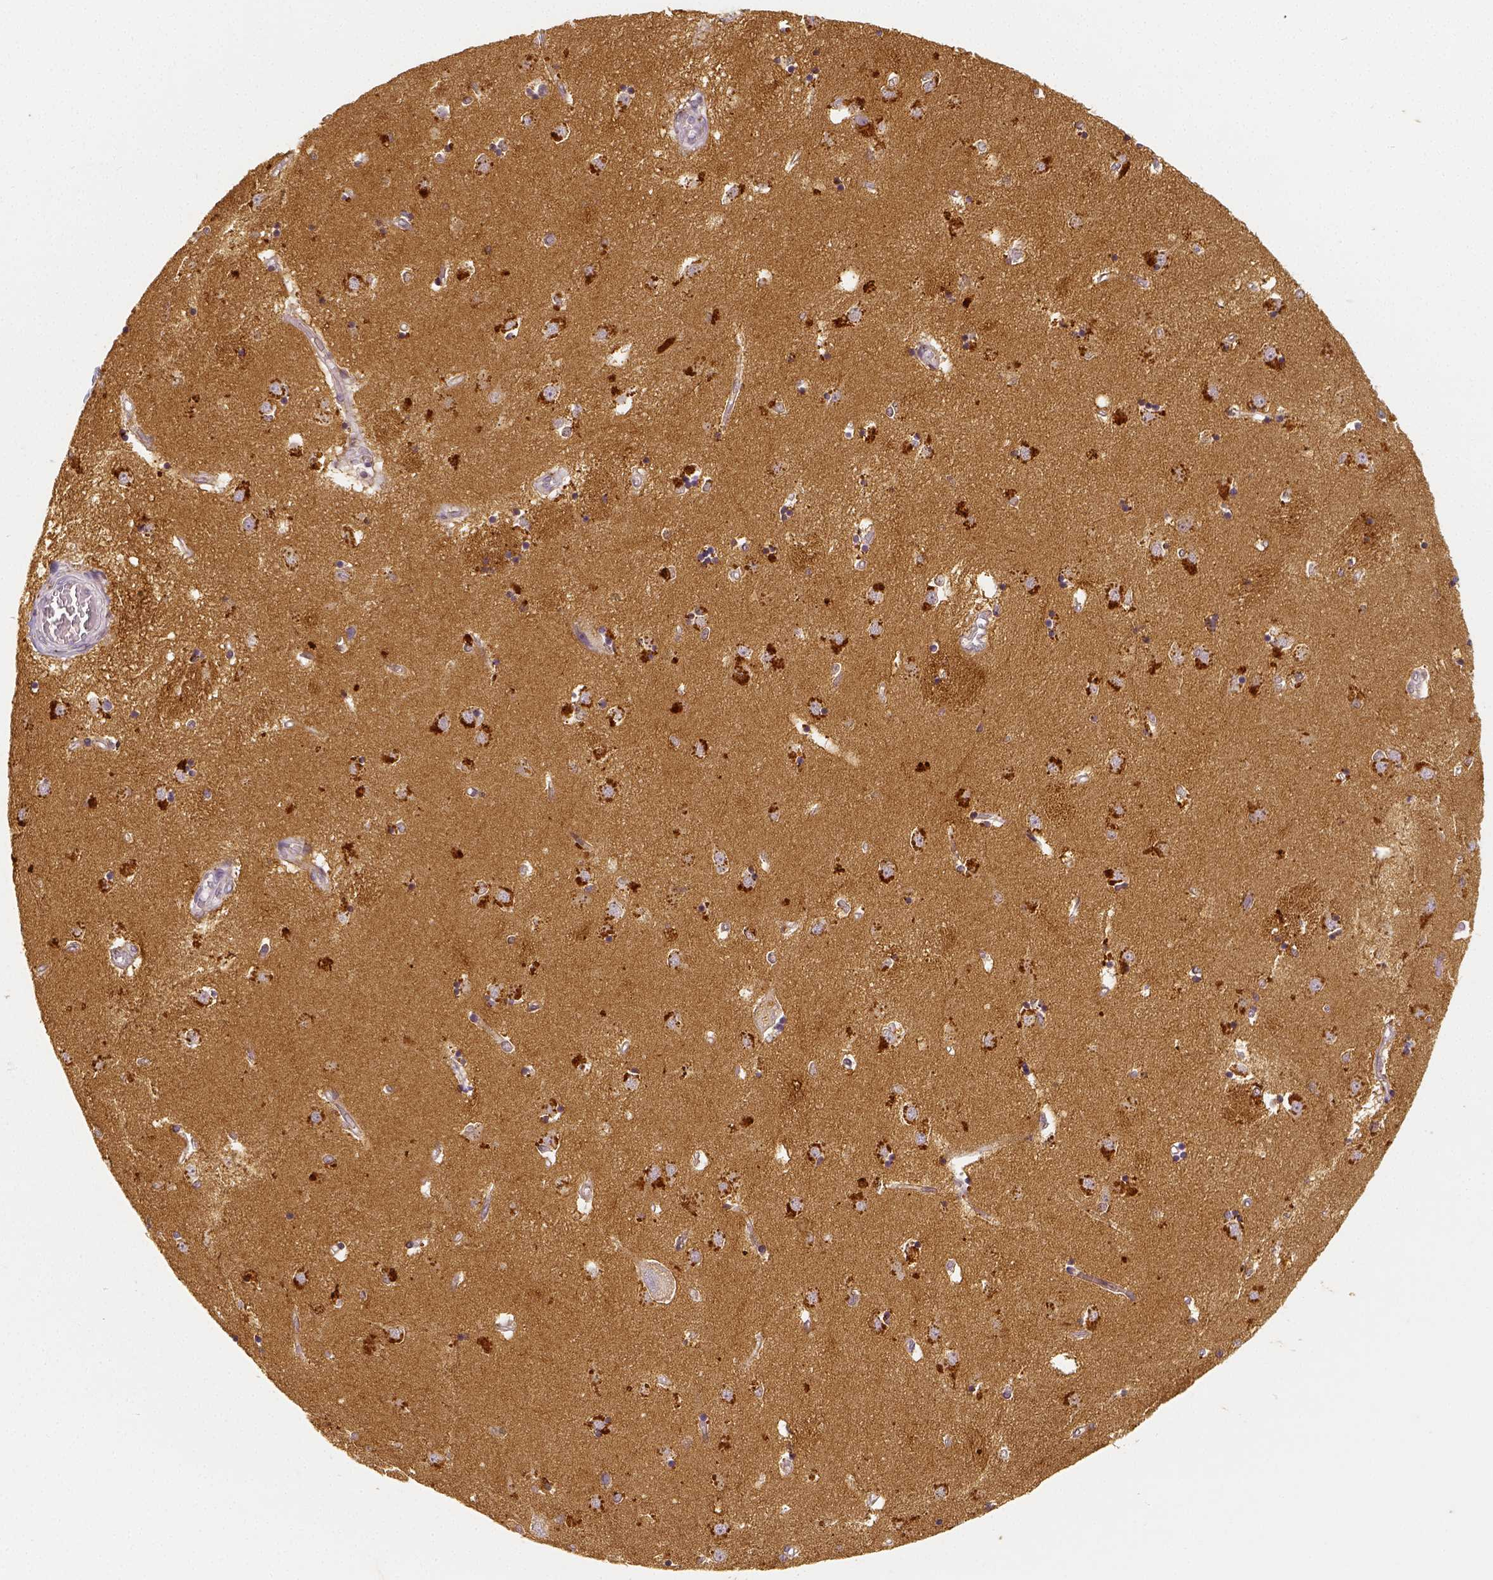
{"staining": {"intensity": "negative", "quantity": "none", "location": "none"}, "tissue": "caudate", "cell_type": "Glial cells", "image_type": "normal", "snomed": [{"axis": "morphology", "description": "Normal tissue, NOS"}, {"axis": "topography", "description": "Lateral ventricle wall"}], "caption": "Caudate stained for a protein using IHC shows no positivity glial cells.", "gene": "THY1", "patient": {"sex": "male", "age": 54}}